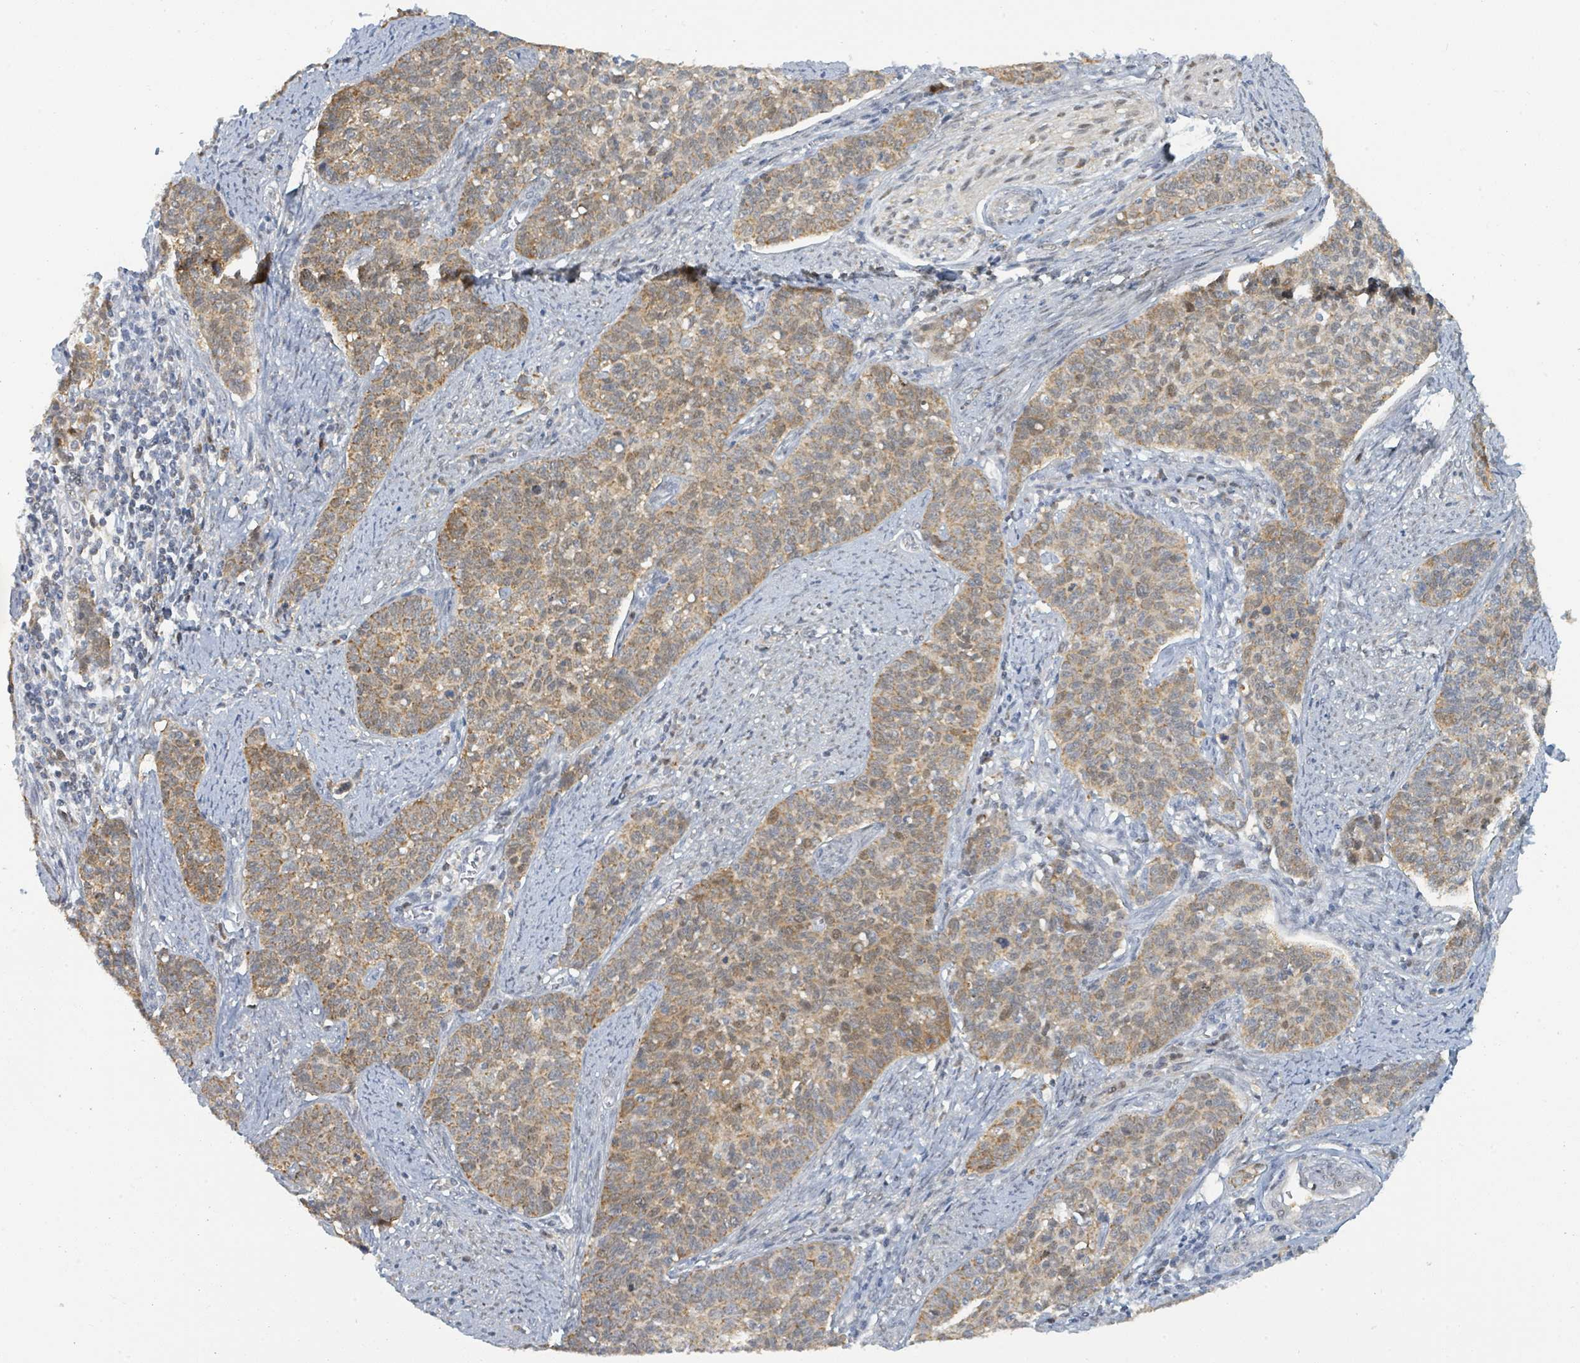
{"staining": {"intensity": "moderate", "quantity": ">75%", "location": "cytoplasmic/membranous"}, "tissue": "cervical cancer", "cell_type": "Tumor cells", "image_type": "cancer", "snomed": [{"axis": "morphology", "description": "Squamous cell carcinoma, NOS"}, {"axis": "topography", "description": "Cervix"}], "caption": "This is a photomicrograph of immunohistochemistry staining of squamous cell carcinoma (cervical), which shows moderate staining in the cytoplasmic/membranous of tumor cells.", "gene": "PSMB7", "patient": {"sex": "female", "age": 39}}